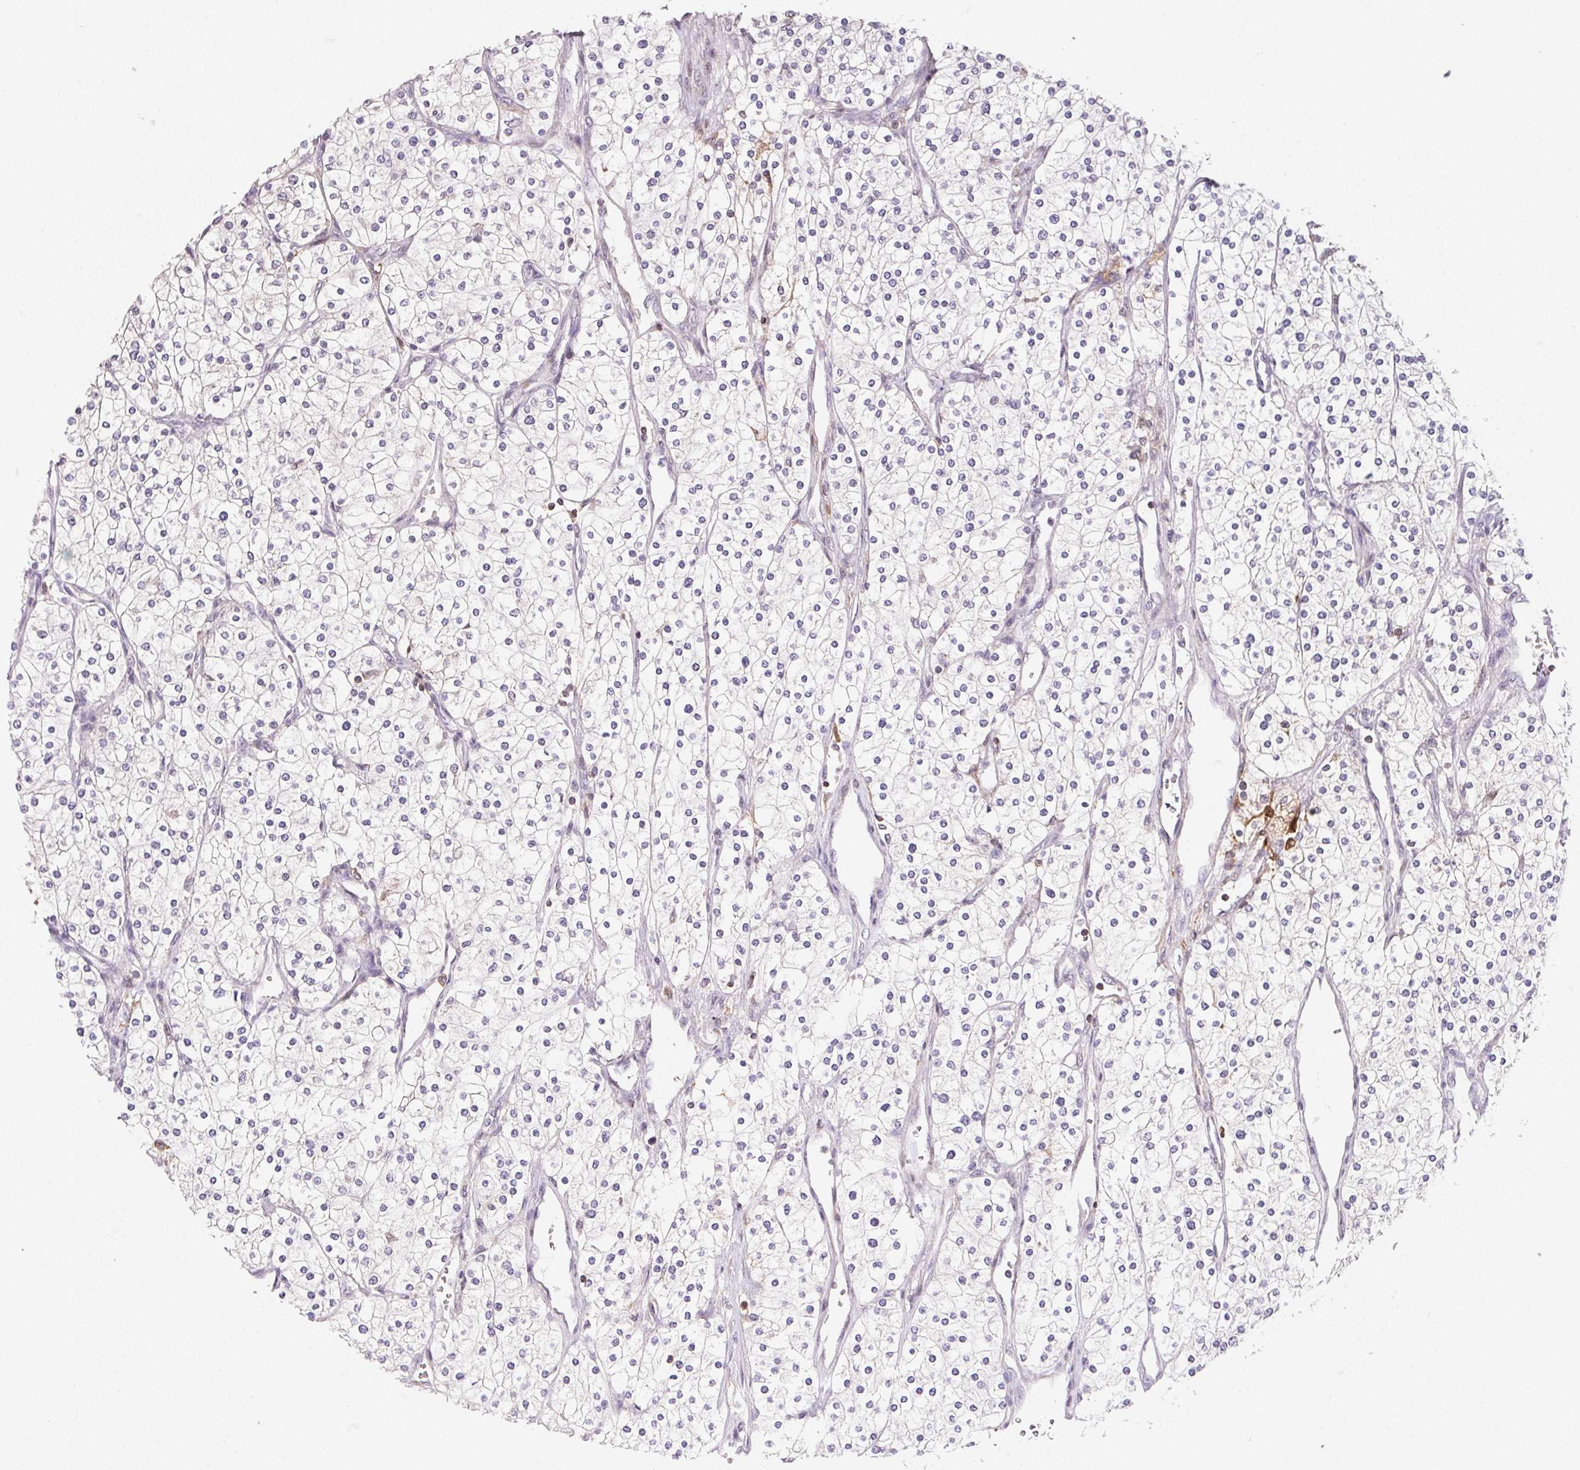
{"staining": {"intensity": "negative", "quantity": "none", "location": "none"}, "tissue": "renal cancer", "cell_type": "Tumor cells", "image_type": "cancer", "snomed": [{"axis": "morphology", "description": "Adenocarcinoma, NOS"}, {"axis": "topography", "description": "Kidney"}], "caption": "This photomicrograph is of renal cancer (adenocarcinoma) stained with IHC to label a protein in brown with the nuclei are counter-stained blue. There is no staining in tumor cells.", "gene": "GBP1", "patient": {"sex": "male", "age": 80}}